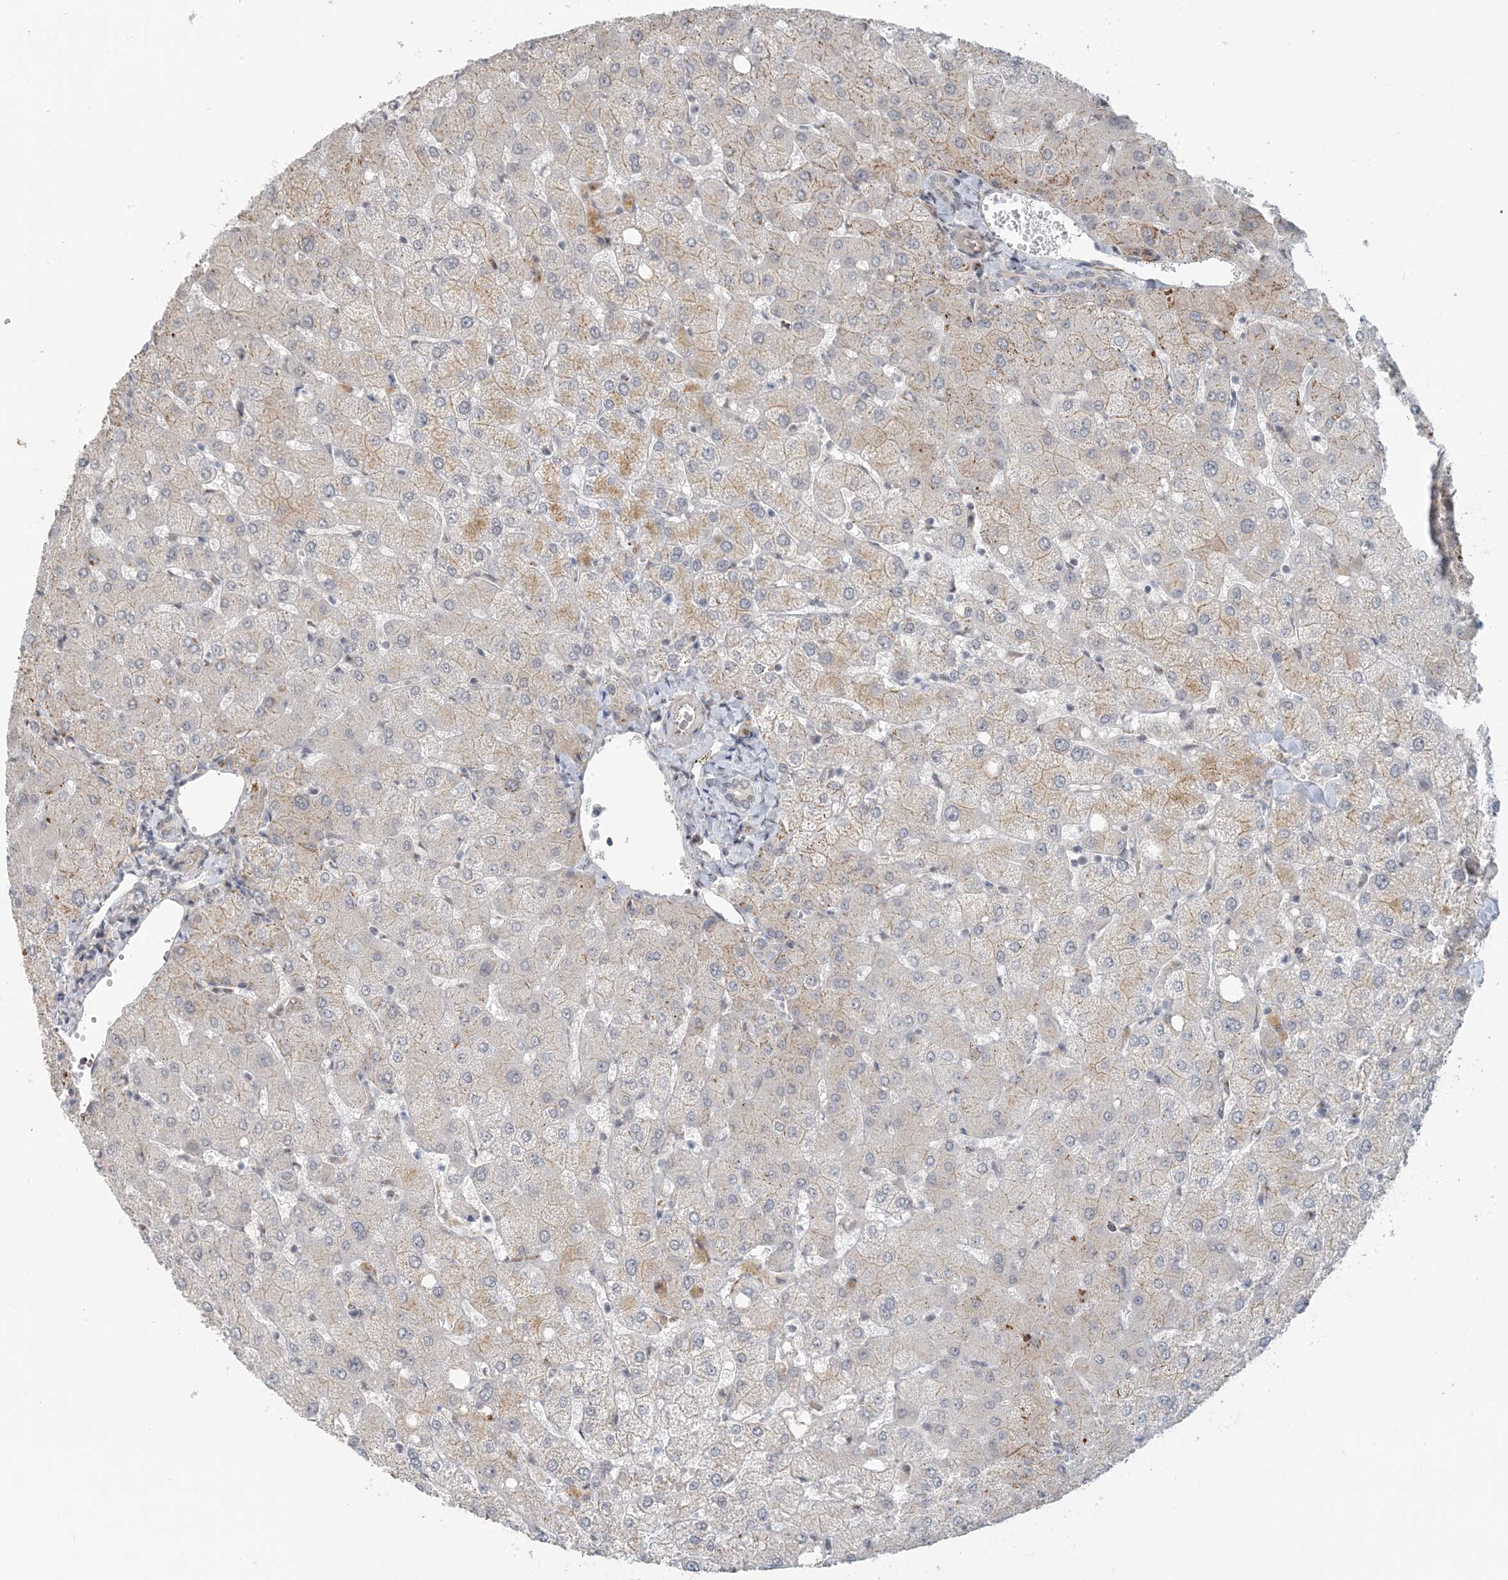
{"staining": {"intensity": "negative", "quantity": "none", "location": "none"}, "tissue": "liver", "cell_type": "Cholangiocytes", "image_type": "normal", "snomed": [{"axis": "morphology", "description": "Normal tissue, NOS"}, {"axis": "topography", "description": "Liver"}], "caption": "Immunohistochemistry (IHC) image of benign liver stained for a protein (brown), which displays no positivity in cholangiocytes. The staining is performed using DAB brown chromogen with nuclei counter-stained in using hematoxylin.", "gene": "ZCCHC4", "patient": {"sex": "female", "age": 54}}